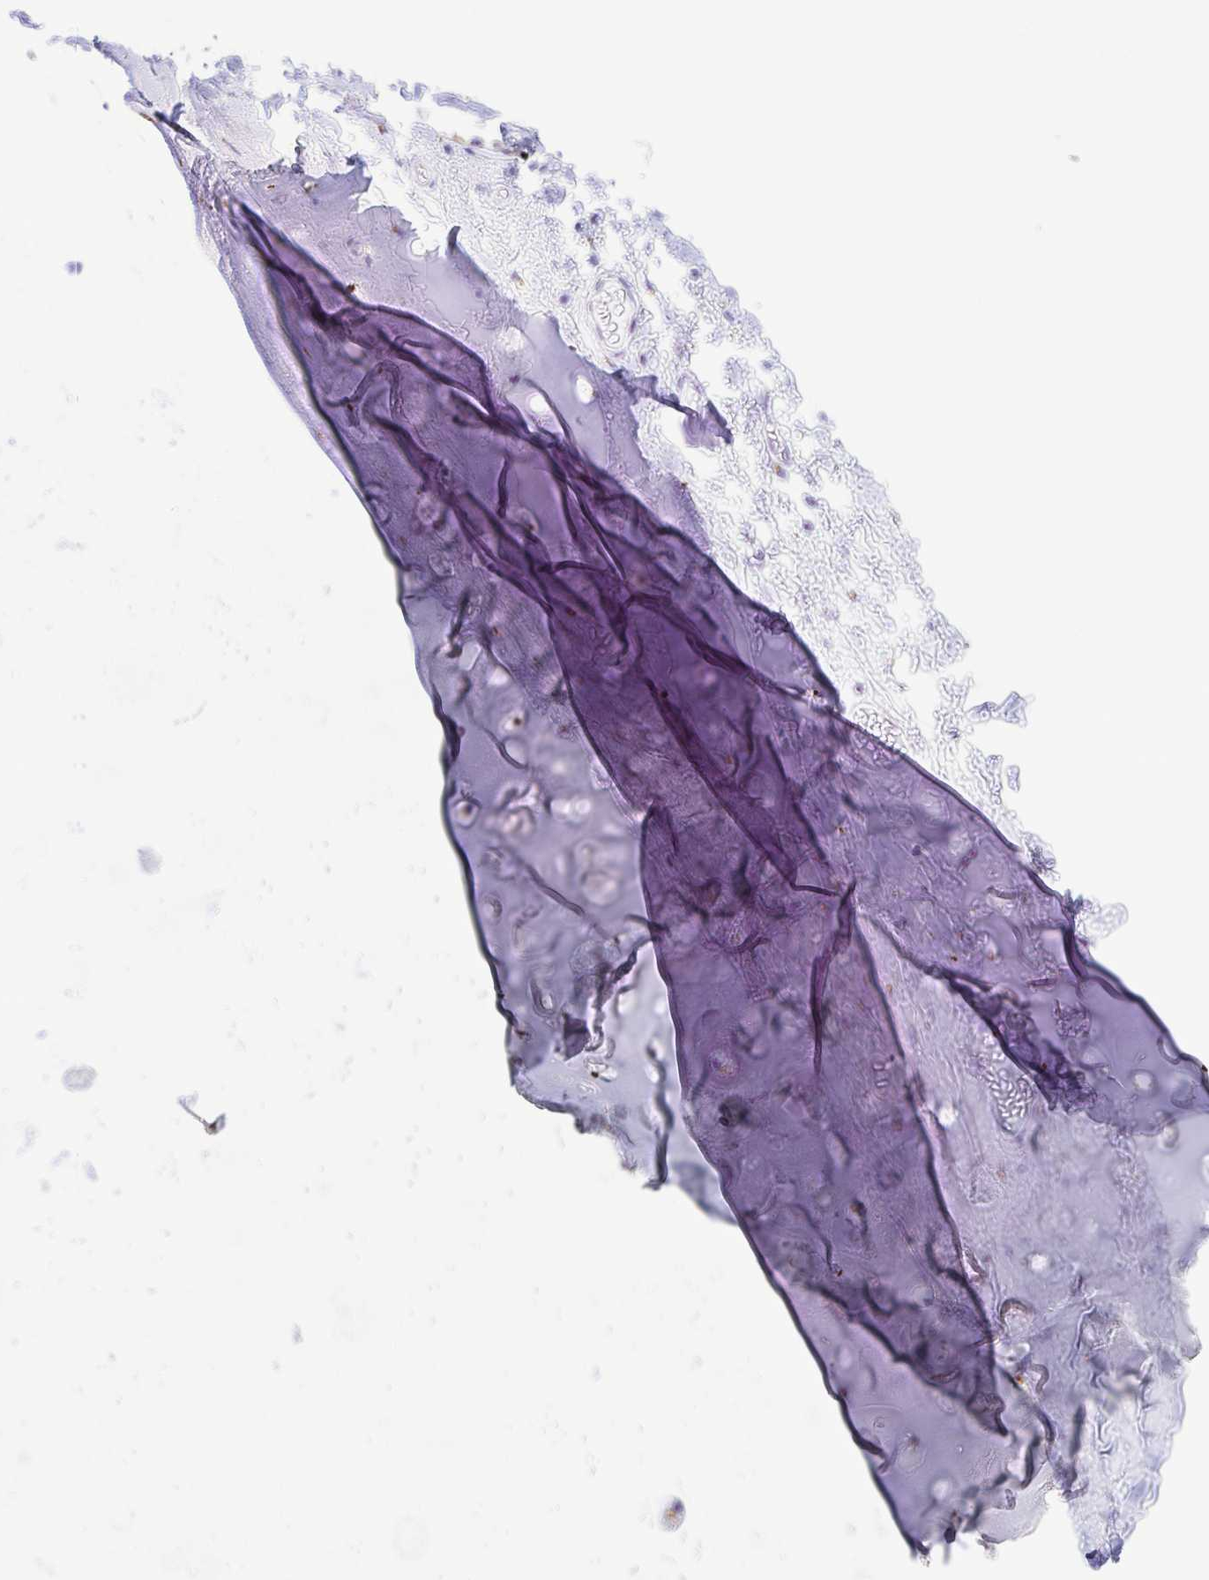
{"staining": {"intensity": "negative", "quantity": "none", "location": "none"}, "tissue": "soft tissue", "cell_type": "Chondrocytes", "image_type": "normal", "snomed": [{"axis": "morphology", "description": "Normal tissue, NOS"}, {"axis": "topography", "description": "Cartilage tissue"}, {"axis": "topography", "description": "Bronchus"}, {"axis": "topography", "description": "Peripheral nerve tissue"}], "caption": "This image is of benign soft tissue stained with immunohistochemistry (IHC) to label a protein in brown with the nuclei are counter-stained blue. There is no staining in chondrocytes. (DAB (3,3'-diaminobenzidine) immunohistochemistry (IHC) visualized using brightfield microscopy, high magnification).", "gene": "SULT1B1", "patient": {"sex": "male", "age": 67}}